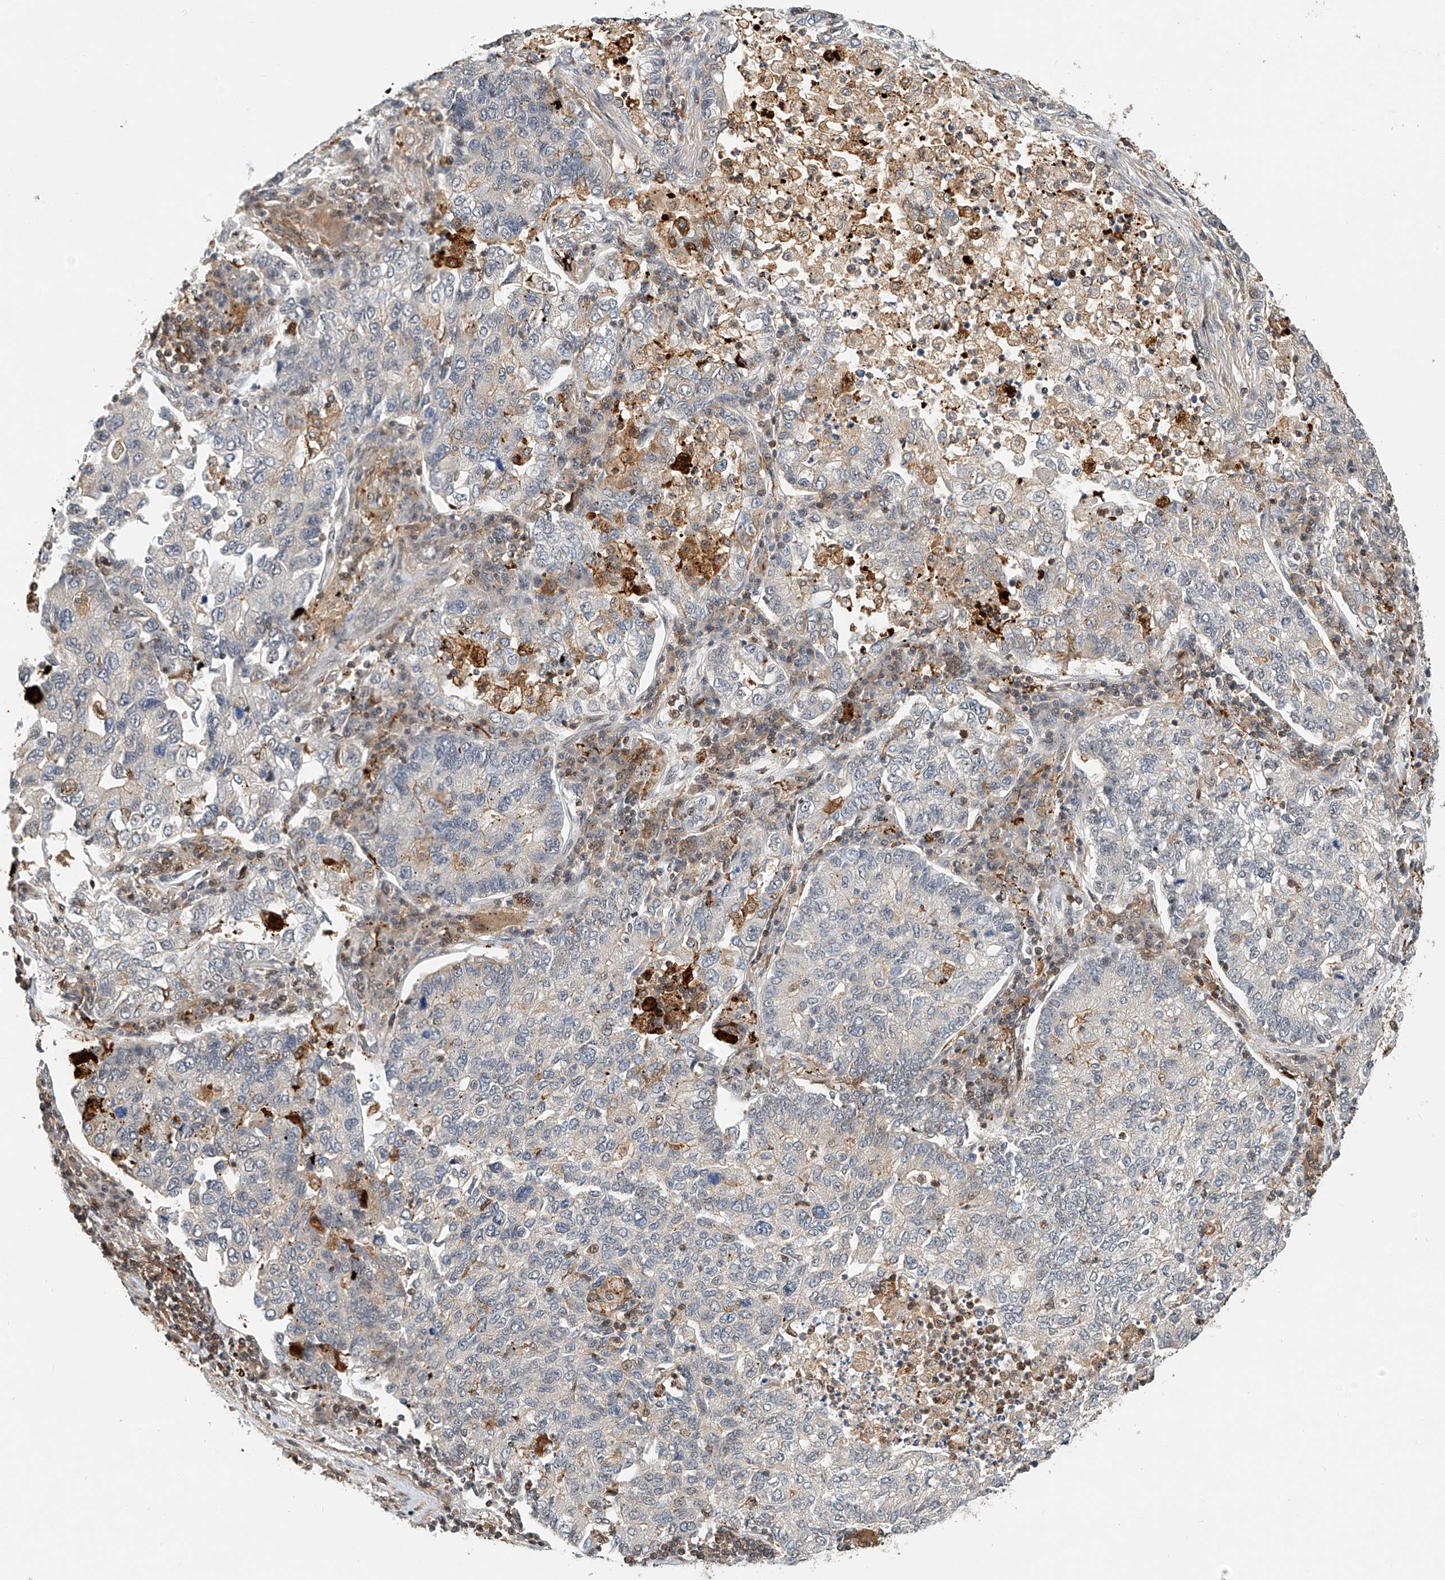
{"staining": {"intensity": "negative", "quantity": "none", "location": "none"}, "tissue": "lung cancer", "cell_type": "Tumor cells", "image_type": "cancer", "snomed": [{"axis": "morphology", "description": "Adenocarcinoma, NOS"}, {"axis": "topography", "description": "Lung"}], "caption": "The photomicrograph shows no significant positivity in tumor cells of lung cancer (adenocarcinoma).", "gene": "MICAL1", "patient": {"sex": "male", "age": 49}}